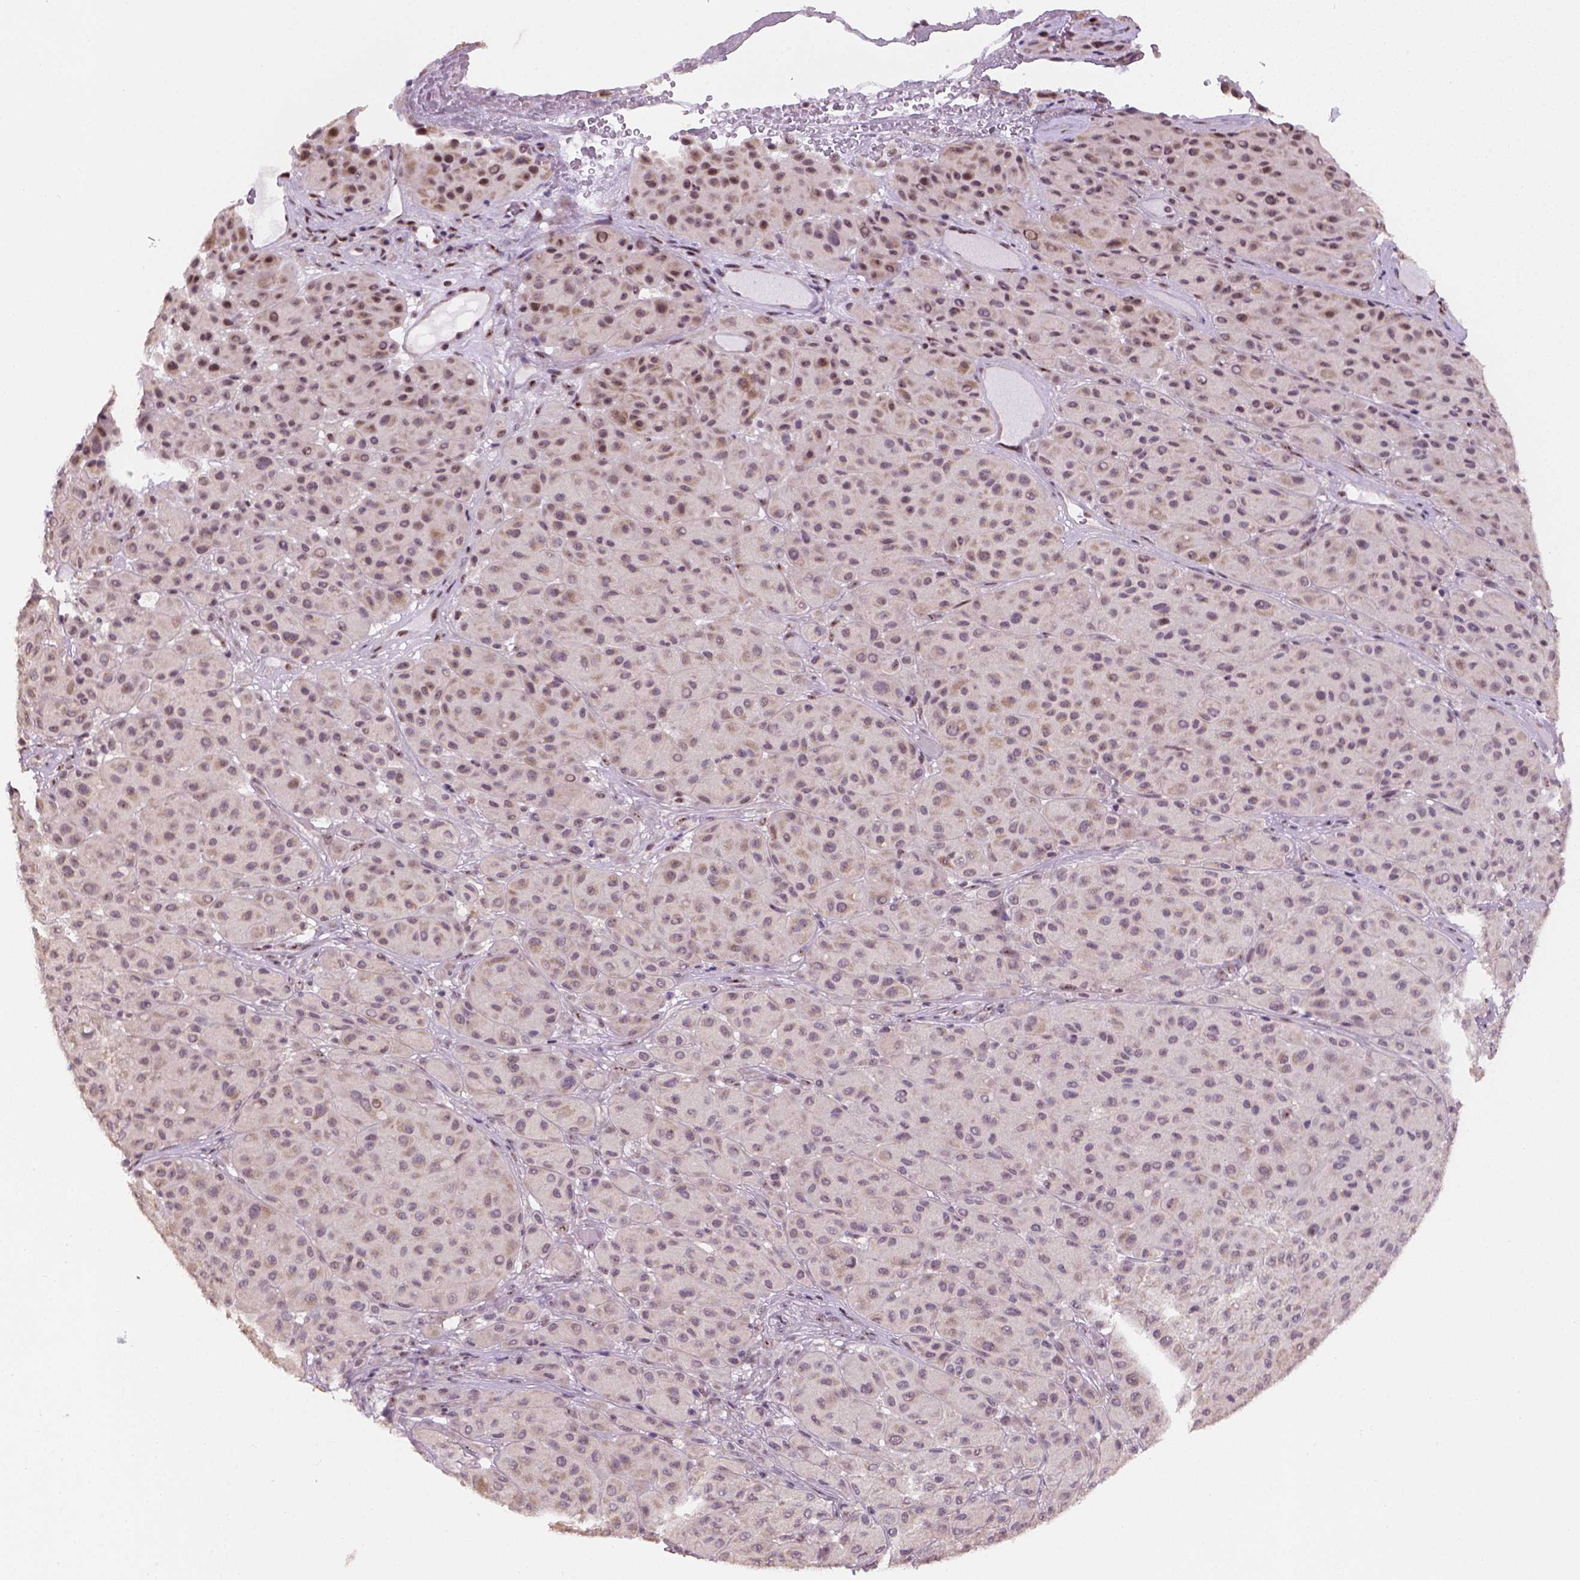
{"staining": {"intensity": "moderate", "quantity": "25%-75%", "location": "nuclear"}, "tissue": "melanoma", "cell_type": "Tumor cells", "image_type": "cancer", "snomed": [{"axis": "morphology", "description": "Malignant melanoma, Metastatic site"}, {"axis": "topography", "description": "Smooth muscle"}], "caption": "Brown immunohistochemical staining in human malignant melanoma (metastatic site) shows moderate nuclear expression in about 25%-75% of tumor cells.", "gene": "DDX50", "patient": {"sex": "male", "age": 41}}